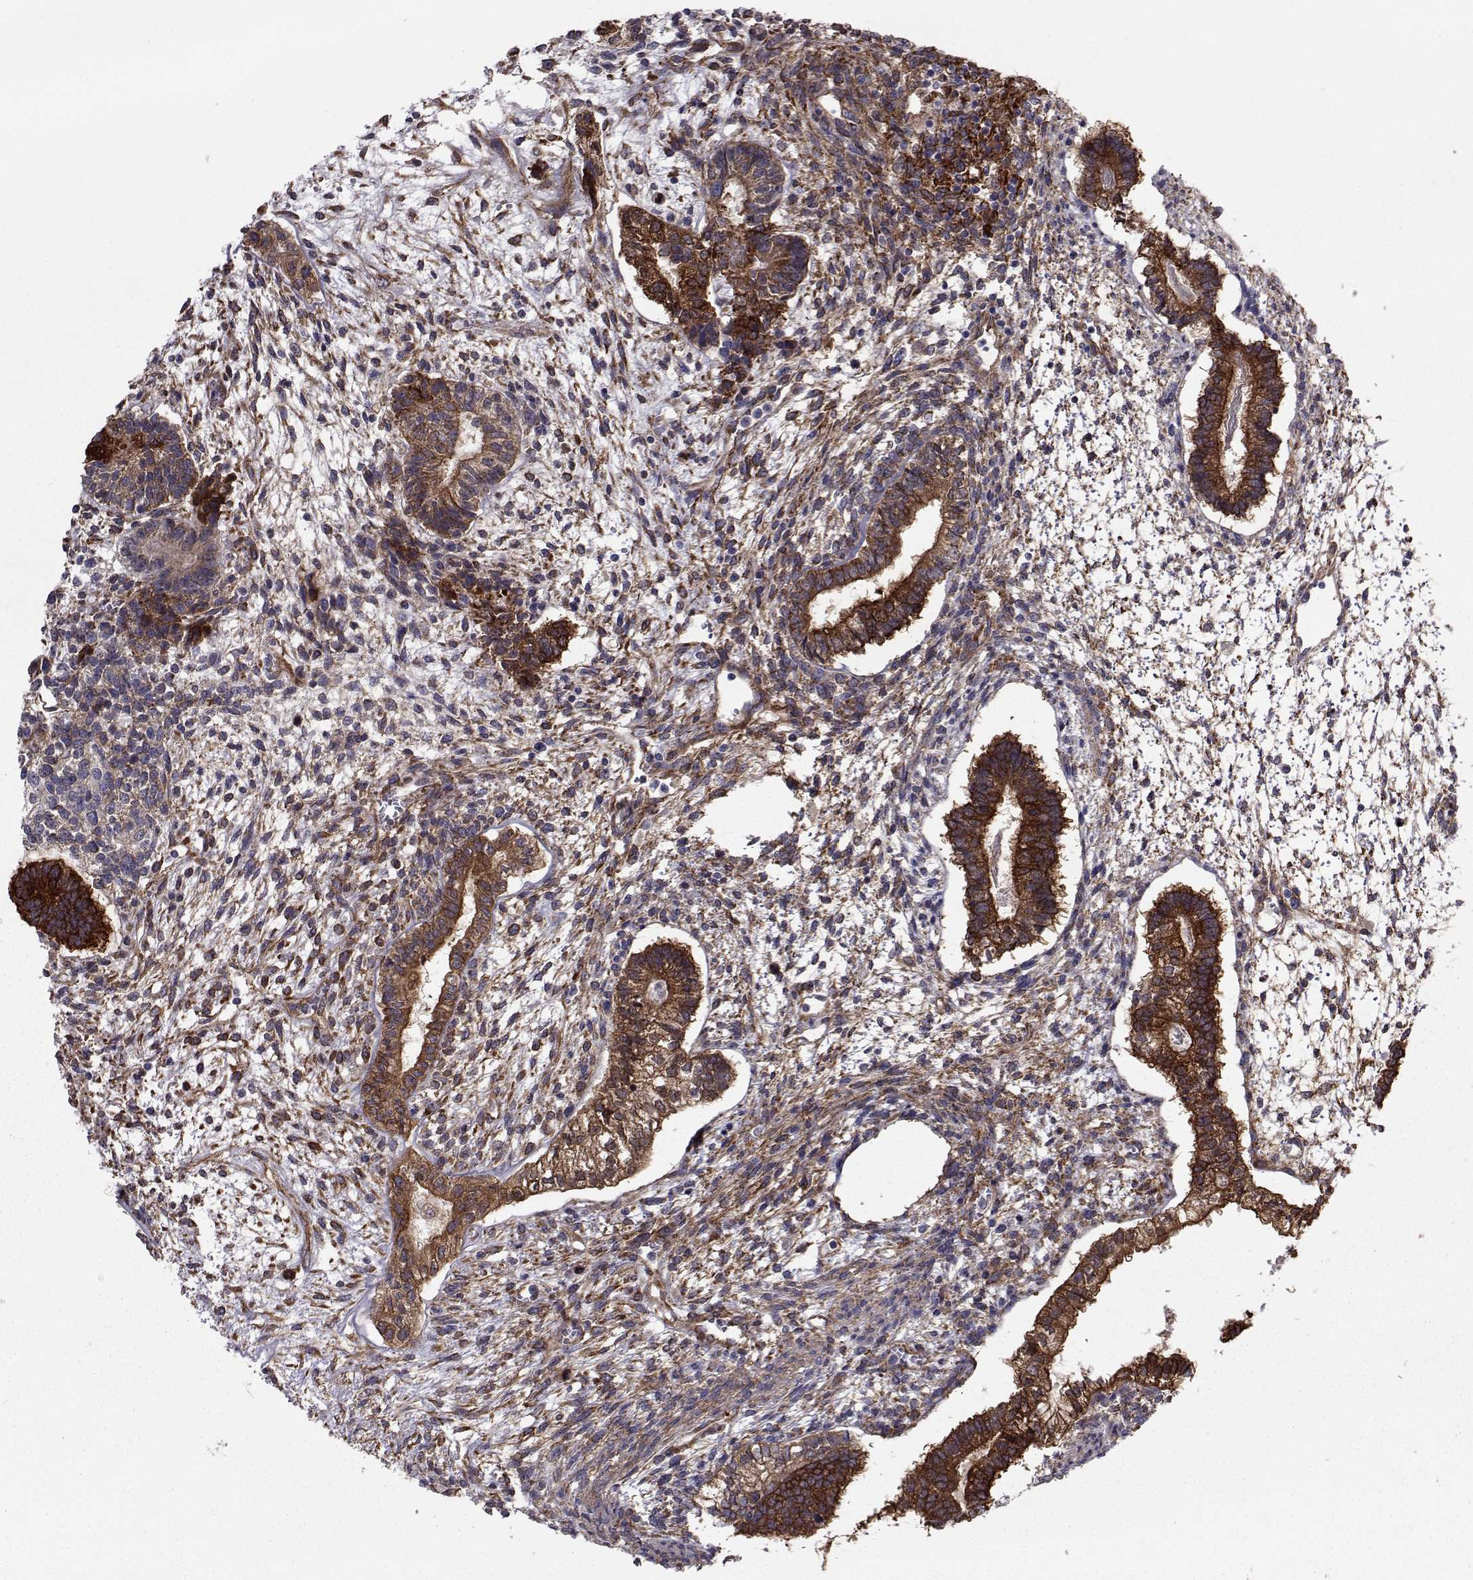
{"staining": {"intensity": "strong", "quantity": ">75%", "location": "cytoplasmic/membranous"}, "tissue": "testis cancer", "cell_type": "Tumor cells", "image_type": "cancer", "snomed": [{"axis": "morphology", "description": "Carcinoma, Embryonal, NOS"}, {"axis": "topography", "description": "Testis"}], "caption": "IHC of testis cancer shows high levels of strong cytoplasmic/membranous expression in about >75% of tumor cells. The protein is shown in brown color, while the nuclei are stained blue.", "gene": "TRIP10", "patient": {"sex": "male", "age": 37}}